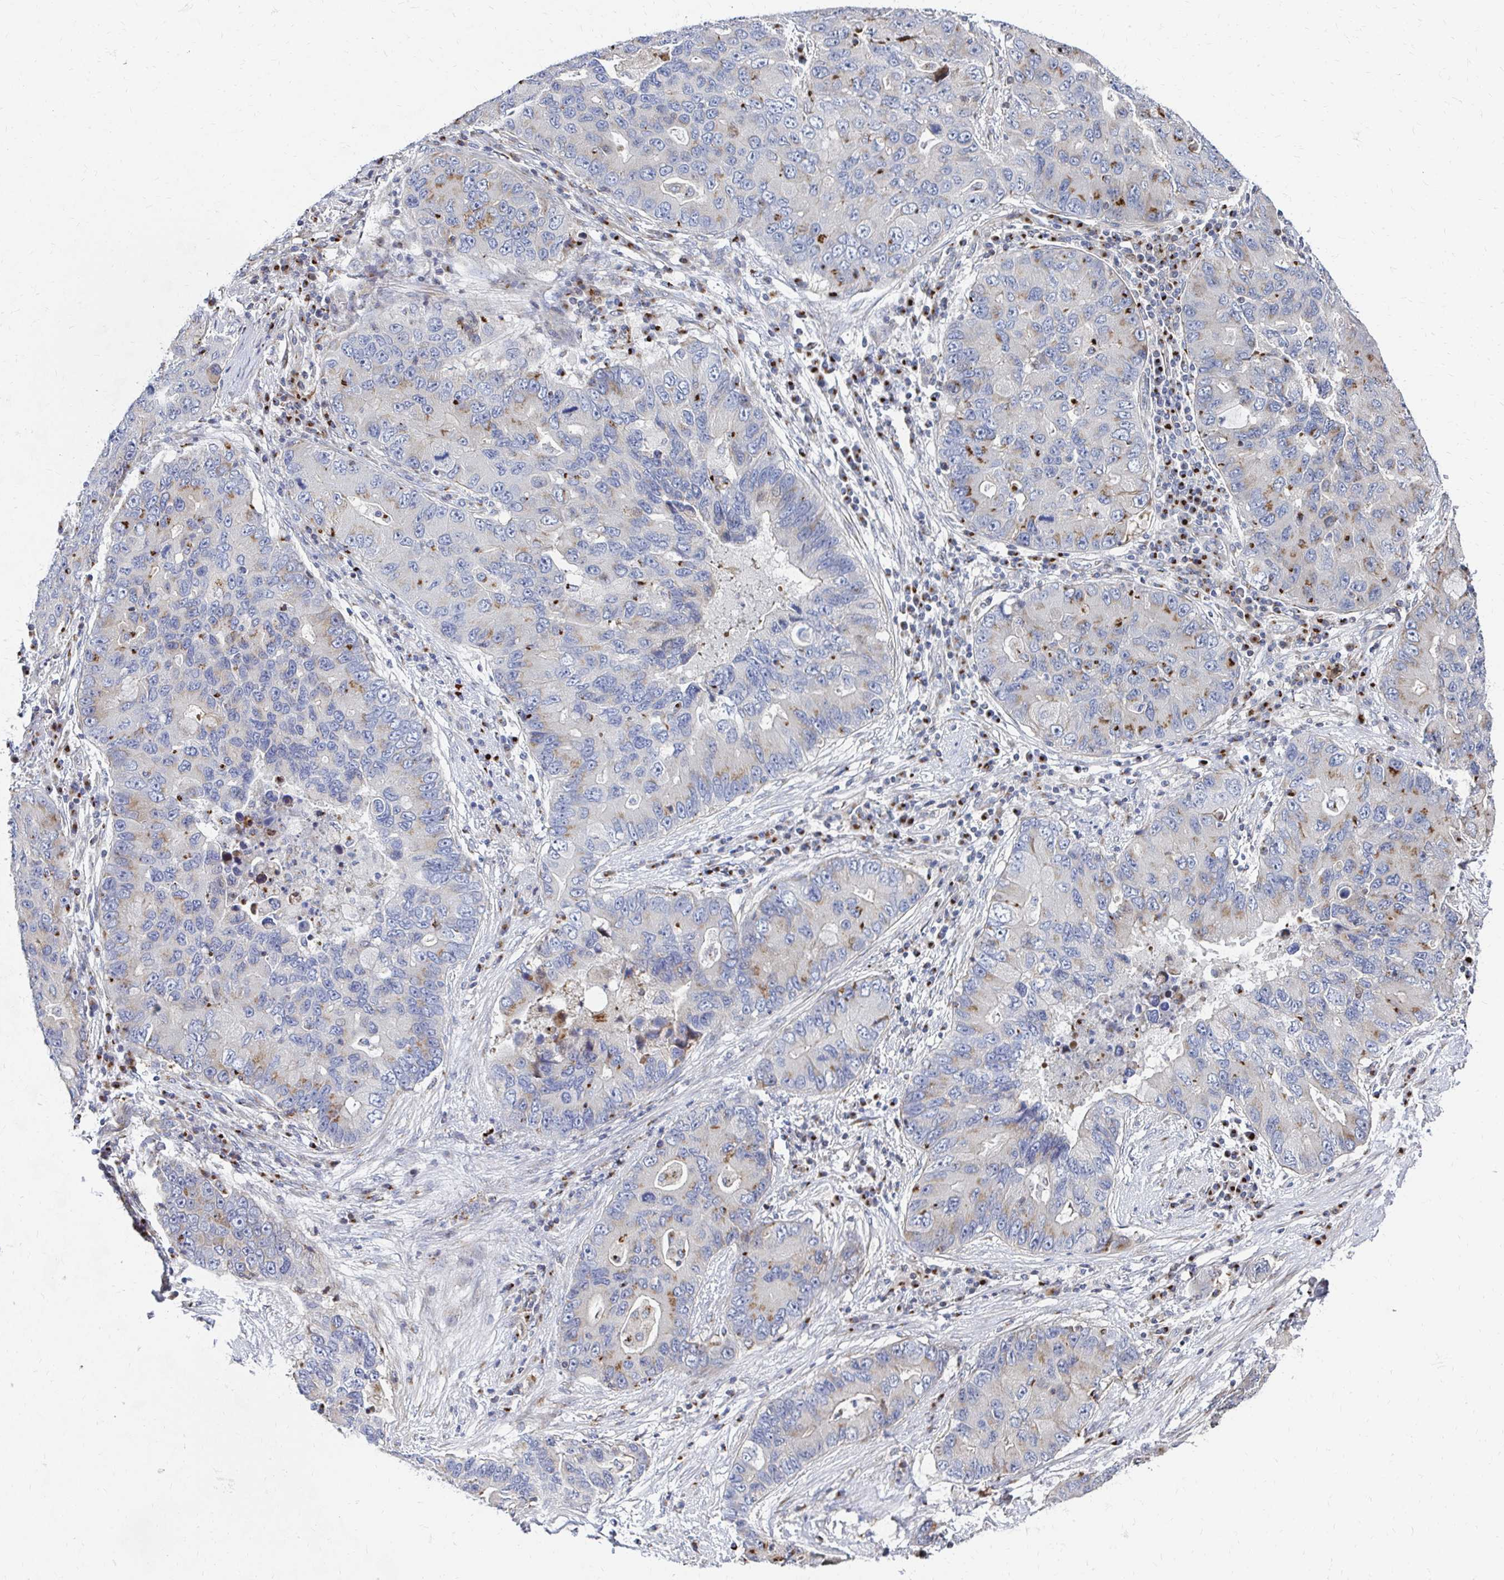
{"staining": {"intensity": "moderate", "quantity": "<25%", "location": "cytoplasmic/membranous"}, "tissue": "lung cancer", "cell_type": "Tumor cells", "image_type": "cancer", "snomed": [{"axis": "morphology", "description": "Adenocarcinoma, NOS"}, {"axis": "morphology", "description": "Adenocarcinoma, metastatic, NOS"}, {"axis": "topography", "description": "Lymph node"}, {"axis": "topography", "description": "Lung"}], "caption": "Moderate cytoplasmic/membranous expression for a protein is present in about <25% of tumor cells of lung cancer (adenocarcinoma) using immunohistochemistry (IHC).", "gene": "MAN1A1", "patient": {"sex": "female", "age": 54}}